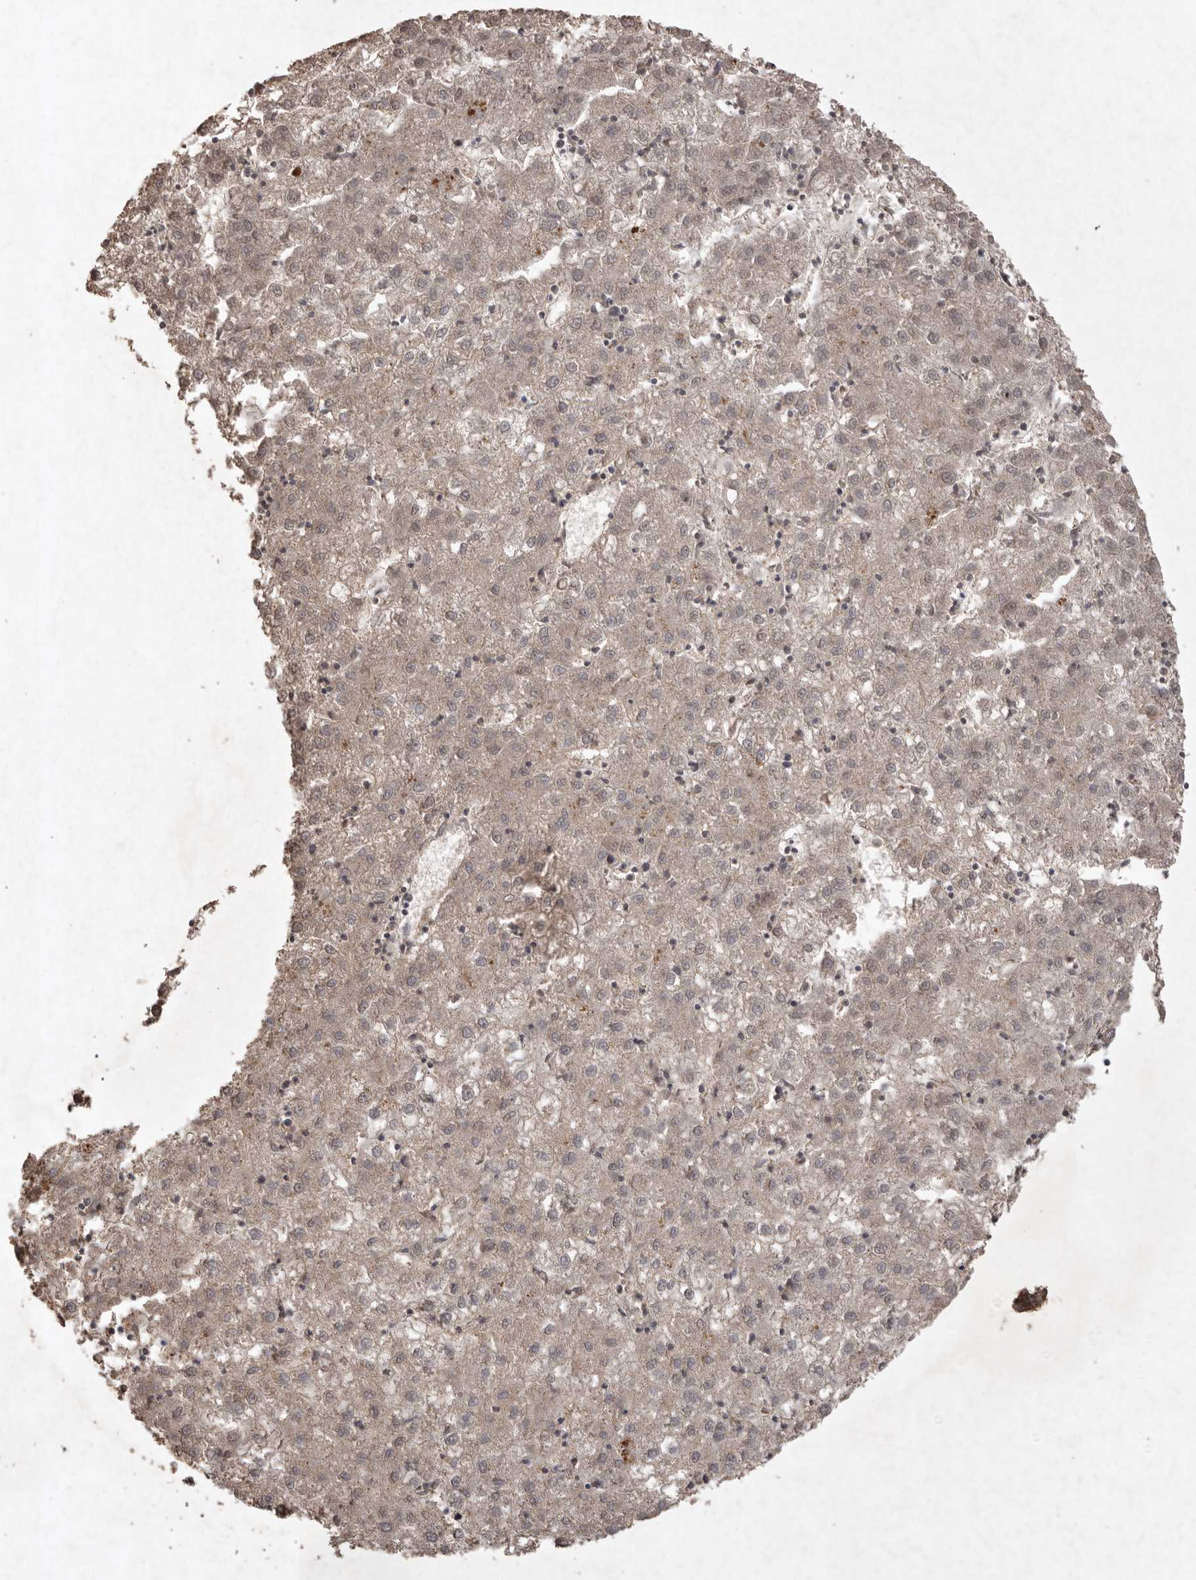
{"staining": {"intensity": "weak", "quantity": ">75%", "location": "cytoplasmic/membranous"}, "tissue": "liver cancer", "cell_type": "Tumor cells", "image_type": "cancer", "snomed": [{"axis": "morphology", "description": "Carcinoma, Hepatocellular, NOS"}, {"axis": "topography", "description": "Liver"}], "caption": "A brown stain labels weak cytoplasmic/membranous positivity of a protein in human liver cancer tumor cells.", "gene": "APLNR", "patient": {"sex": "male", "age": 72}}